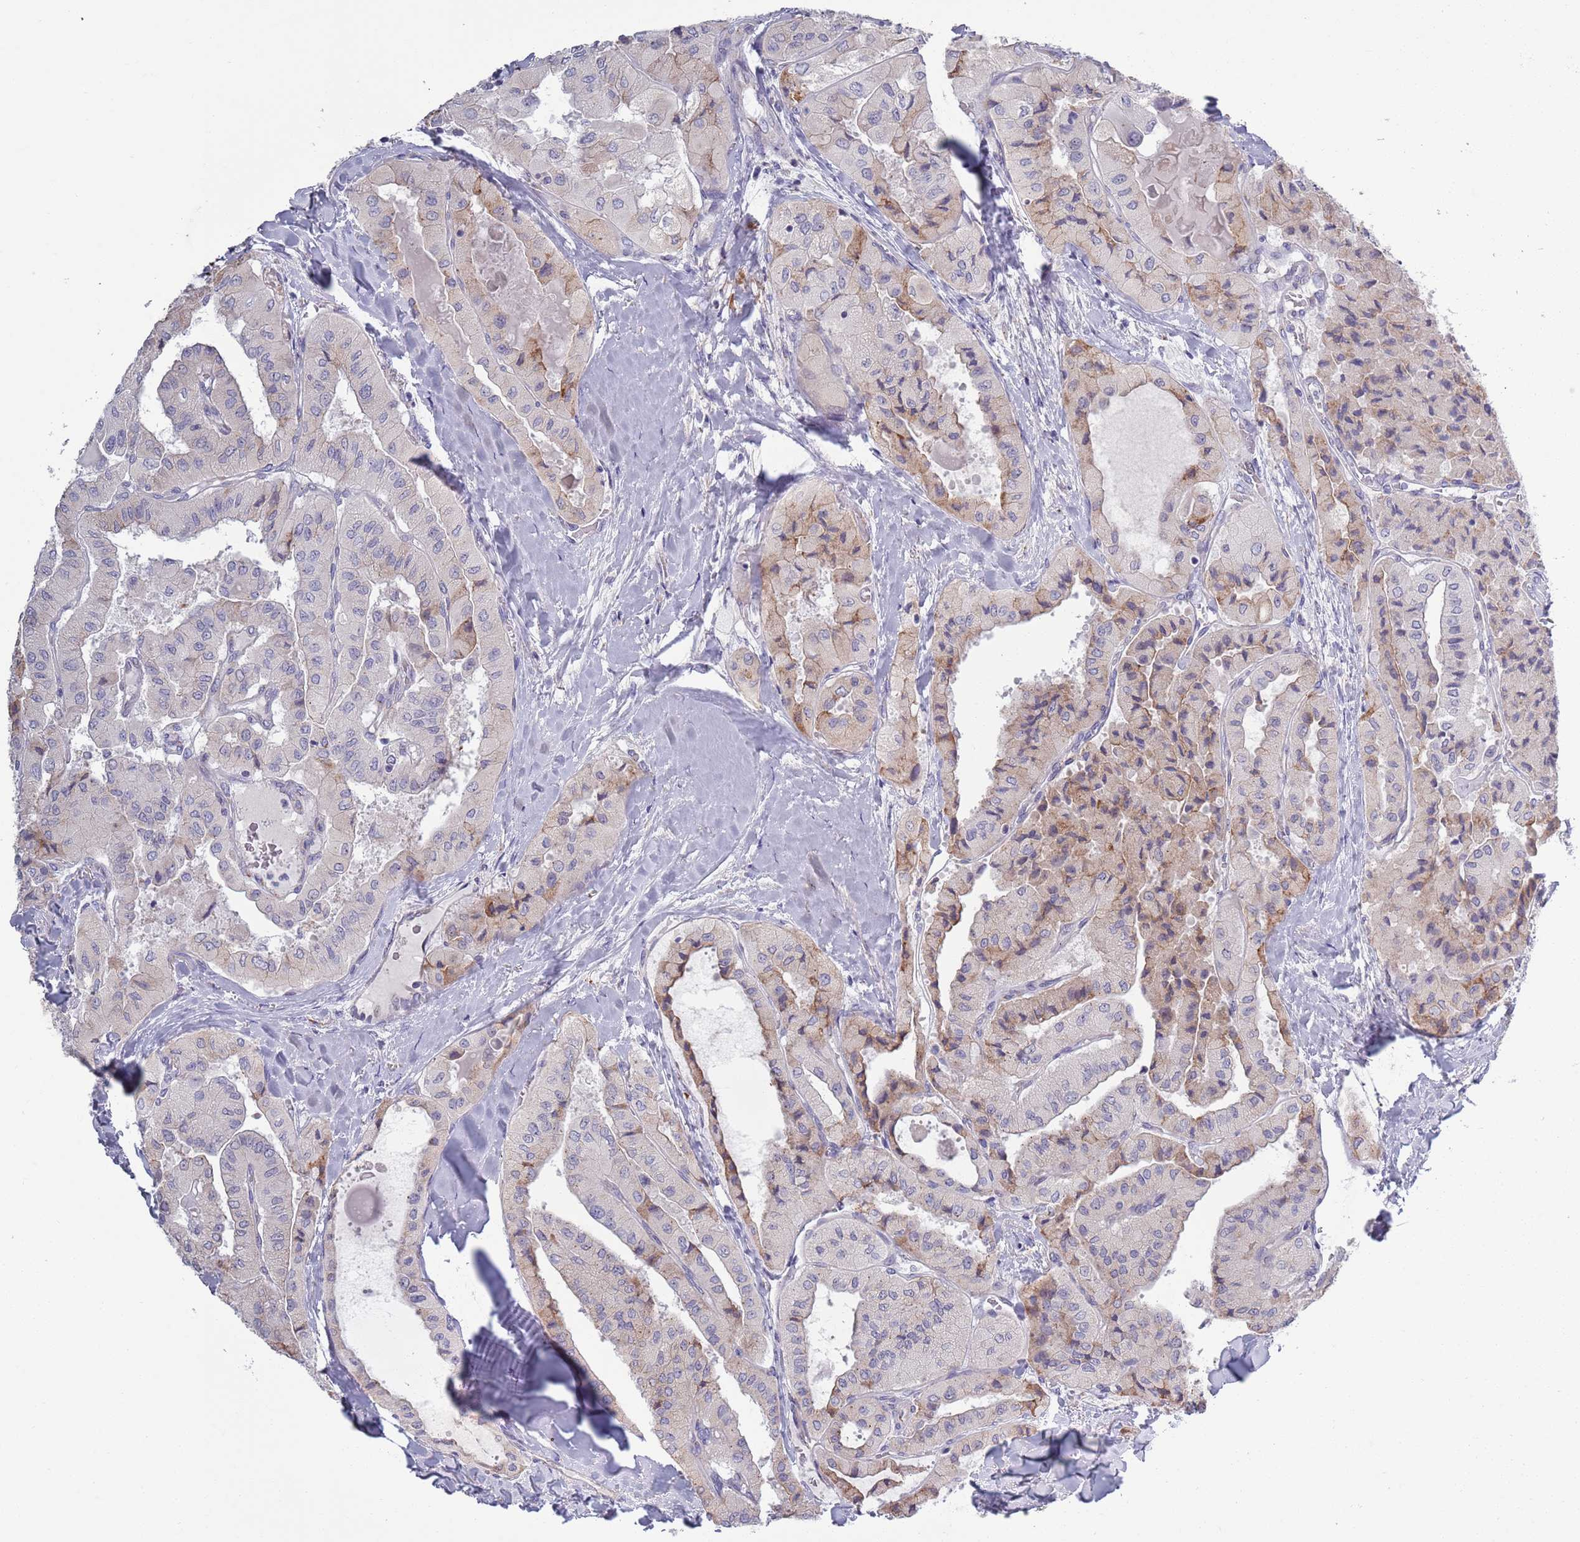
{"staining": {"intensity": "weak", "quantity": "25%-75%", "location": "cytoplasmic/membranous"}, "tissue": "thyroid cancer", "cell_type": "Tumor cells", "image_type": "cancer", "snomed": [{"axis": "morphology", "description": "Normal tissue, NOS"}, {"axis": "morphology", "description": "Papillary adenocarcinoma, NOS"}, {"axis": "topography", "description": "Thyroid gland"}], "caption": "Immunohistochemical staining of human papillary adenocarcinoma (thyroid) demonstrates low levels of weak cytoplasmic/membranous protein expression in about 25%-75% of tumor cells.", "gene": "LTB", "patient": {"sex": "female", "age": 59}}